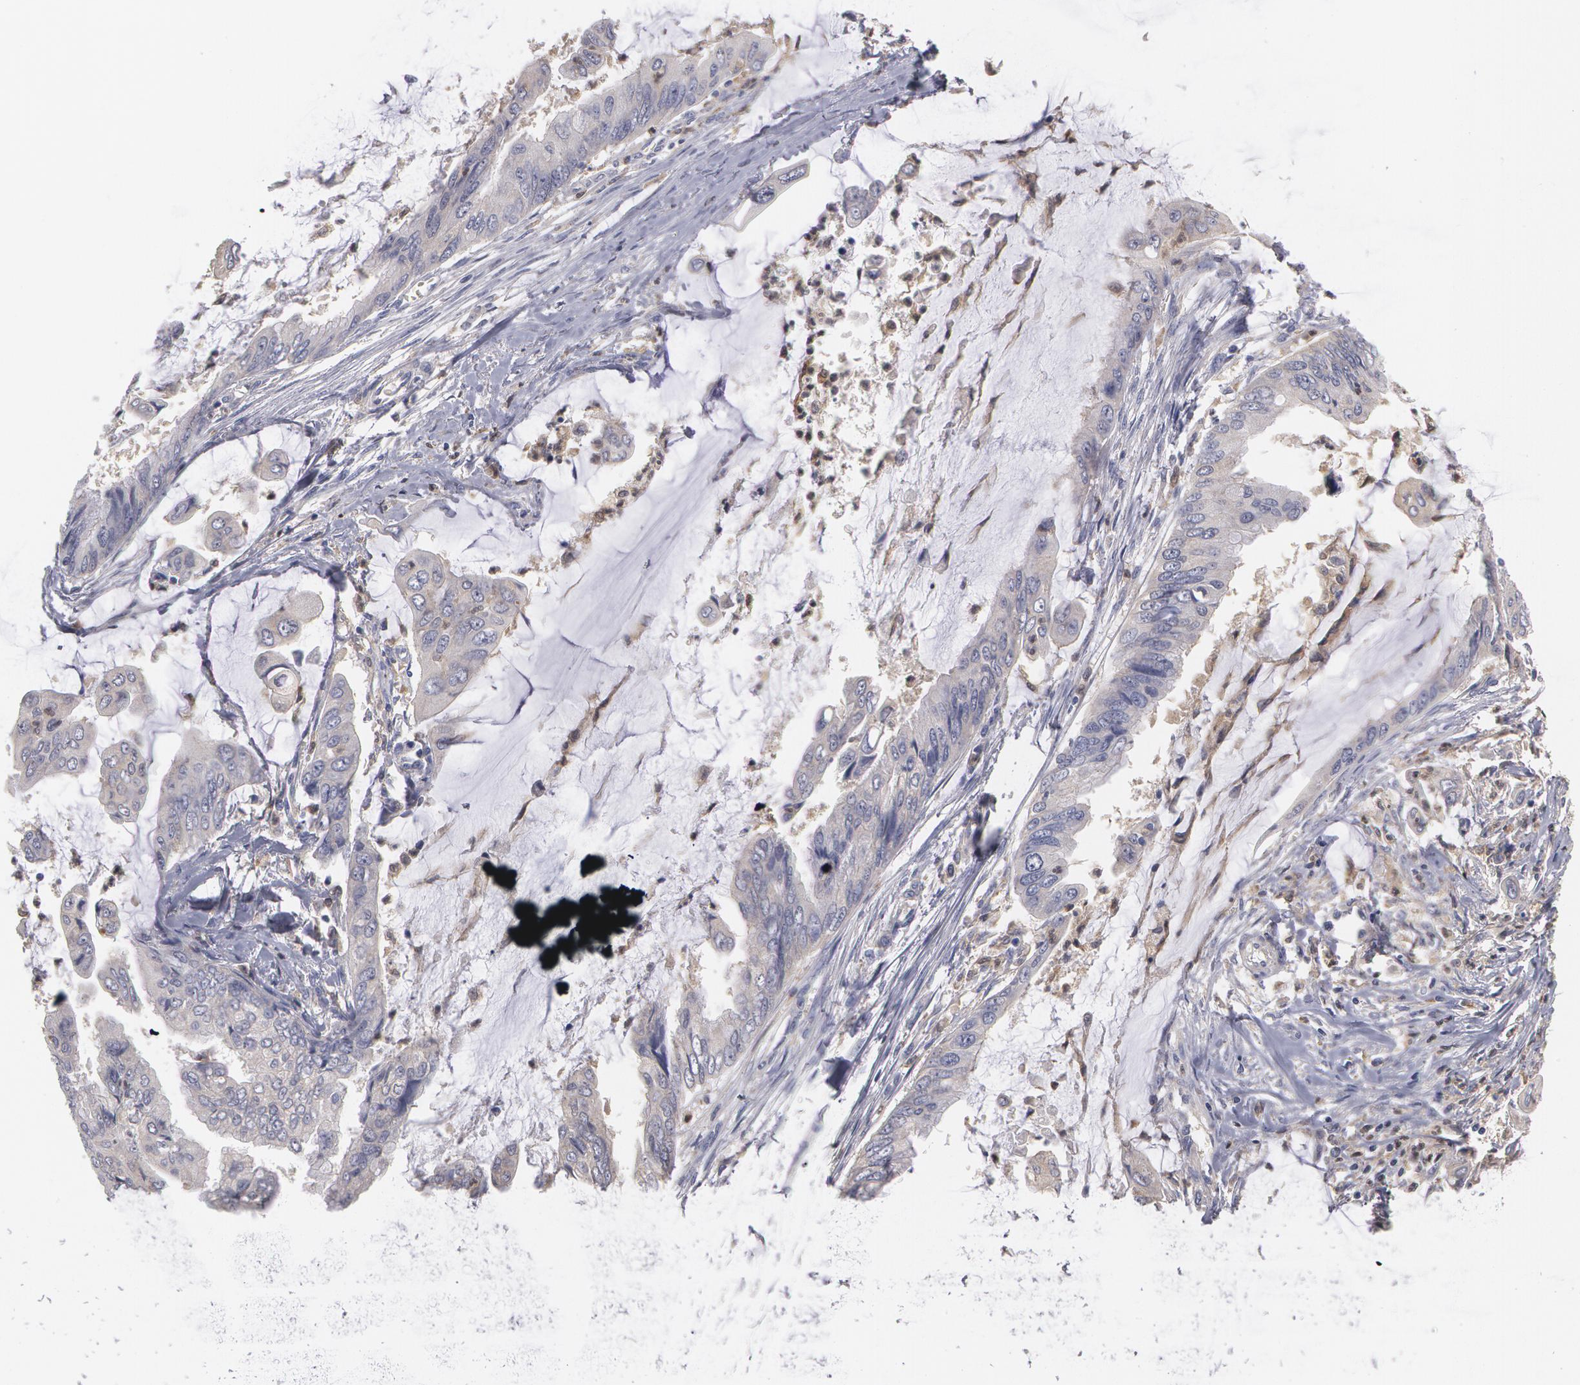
{"staining": {"intensity": "weak", "quantity": ">75%", "location": "cytoplasmic/membranous"}, "tissue": "stomach cancer", "cell_type": "Tumor cells", "image_type": "cancer", "snomed": [{"axis": "morphology", "description": "Adenocarcinoma, NOS"}, {"axis": "topography", "description": "Stomach, upper"}], "caption": "Immunohistochemical staining of adenocarcinoma (stomach) shows low levels of weak cytoplasmic/membranous protein staining in approximately >75% of tumor cells. (Stains: DAB (3,3'-diaminobenzidine) in brown, nuclei in blue, Microscopy: brightfield microscopy at high magnification).", "gene": "SYK", "patient": {"sex": "male", "age": 80}}